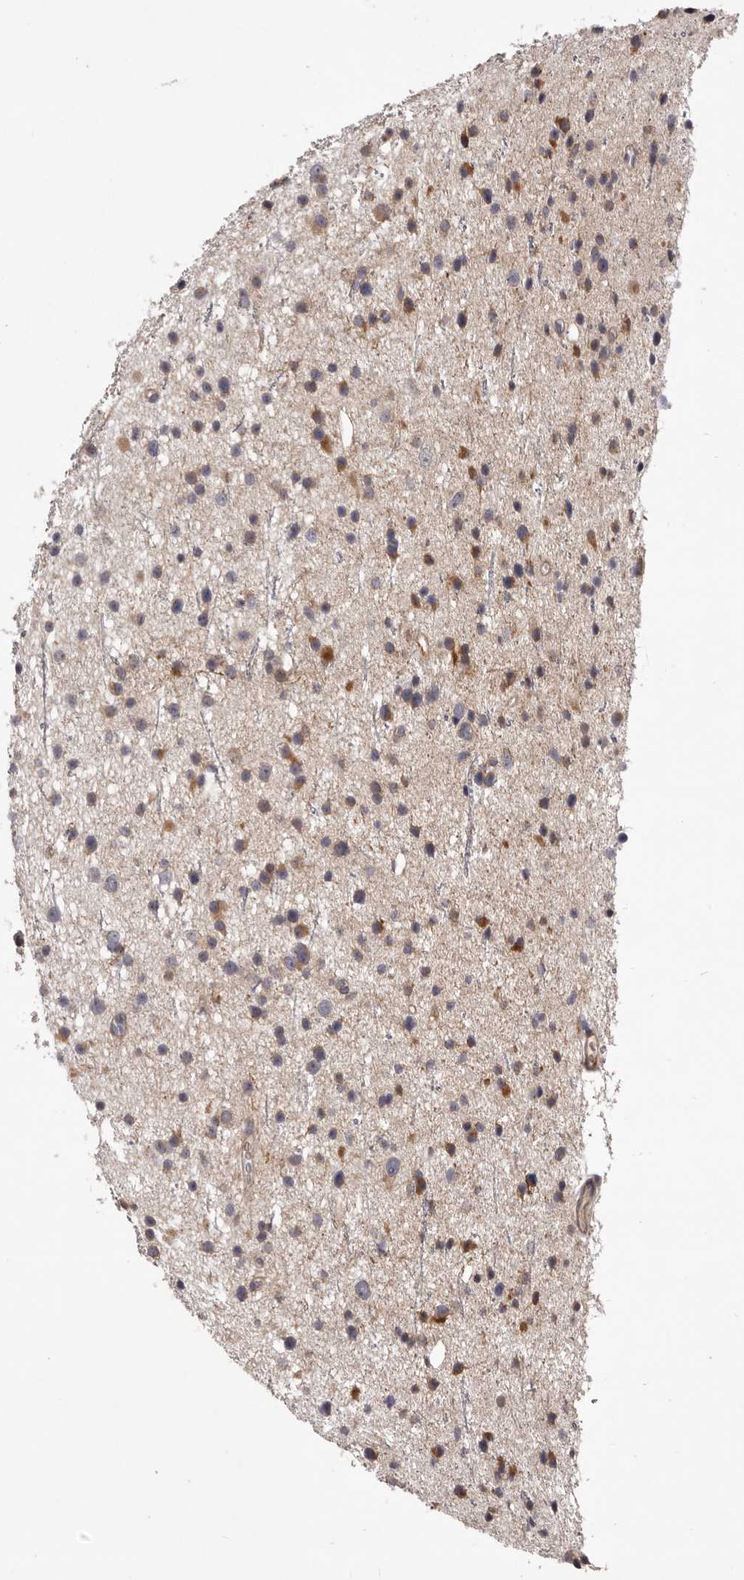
{"staining": {"intensity": "moderate", "quantity": "<25%", "location": "cytoplasmic/membranous"}, "tissue": "glioma", "cell_type": "Tumor cells", "image_type": "cancer", "snomed": [{"axis": "morphology", "description": "Glioma, malignant, Low grade"}, {"axis": "topography", "description": "Cerebral cortex"}], "caption": "Protein staining of glioma tissue demonstrates moderate cytoplasmic/membranous staining in approximately <25% of tumor cells. Using DAB (brown) and hematoxylin (blue) stains, captured at high magnification using brightfield microscopy.", "gene": "ALPK1", "patient": {"sex": "female", "age": 39}}